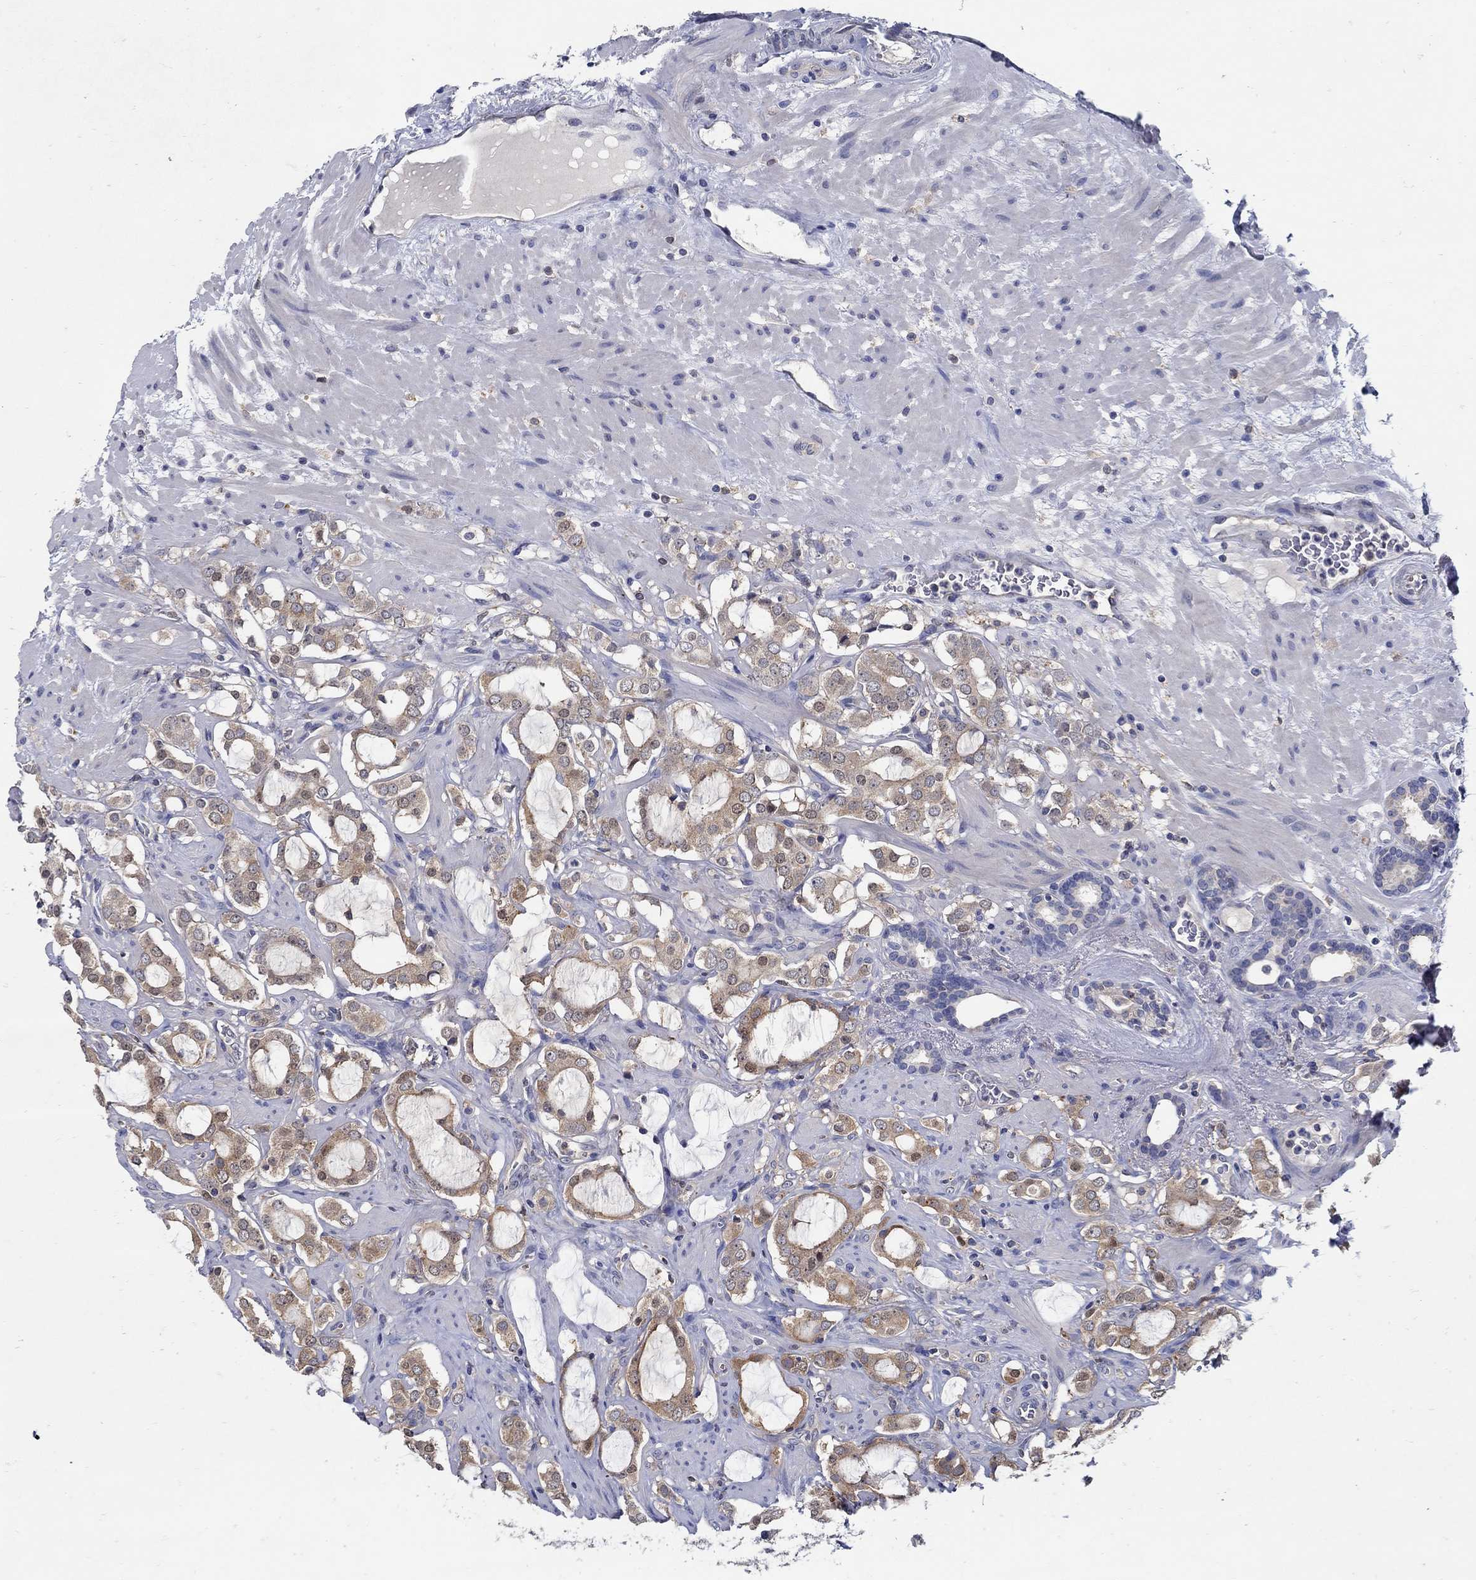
{"staining": {"intensity": "moderate", "quantity": "25%-75%", "location": "cytoplasmic/membranous"}, "tissue": "prostate cancer", "cell_type": "Tumor cells", "image_type": "cancer", "snomed": [{"axis": "morphology", "description": "Adenocarcinoma, NOS"}, {"axis": "topography", "description": "Prostate"}], "caption": "Human prostate cancer (adenocarcinoma) stained with a protein marker reveals moderate staining in tumor cells.", "gene": "MTHFR", "patient": {"sex": "male", "age": 66}}